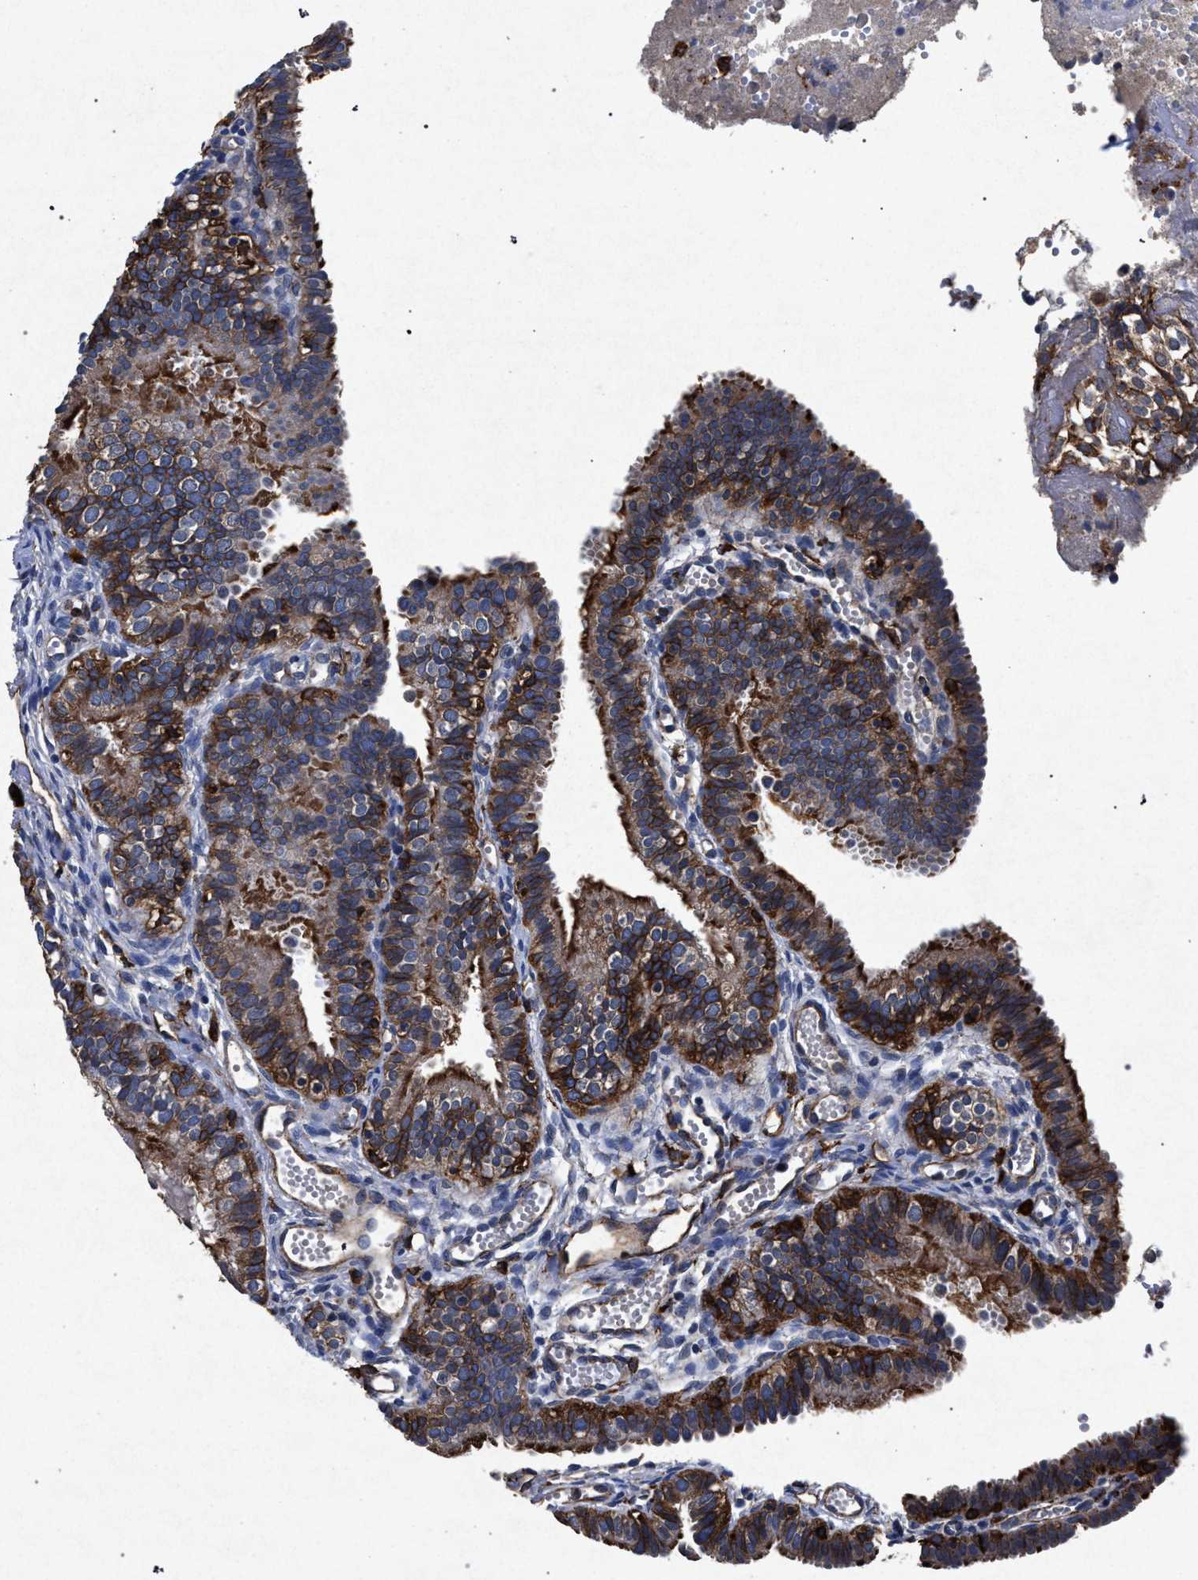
{"staining": {"intensity": "strong", "quantity": "25%-75%", "location": "cytoplasmic/membranous"}, "tissue": "fallopian tube", "cell_type": "Glandular cells", "image_type": "normal", "snomed": [{"axis": "morphology", "description": "Normal tissue, NOS"}, {"axis": "topography", "description": "Fallopian tube"}, {"axis": "topography", "description": "Placenta"}], "caption": "Immunohistochemical staining of unremarkable human fallopian tube displays strong cytoplasmic/membranous protein expression in about 25%-75% of glandular cells.", "gene": "MARCKS", "patient": {"sex": "female", "age": 34}}